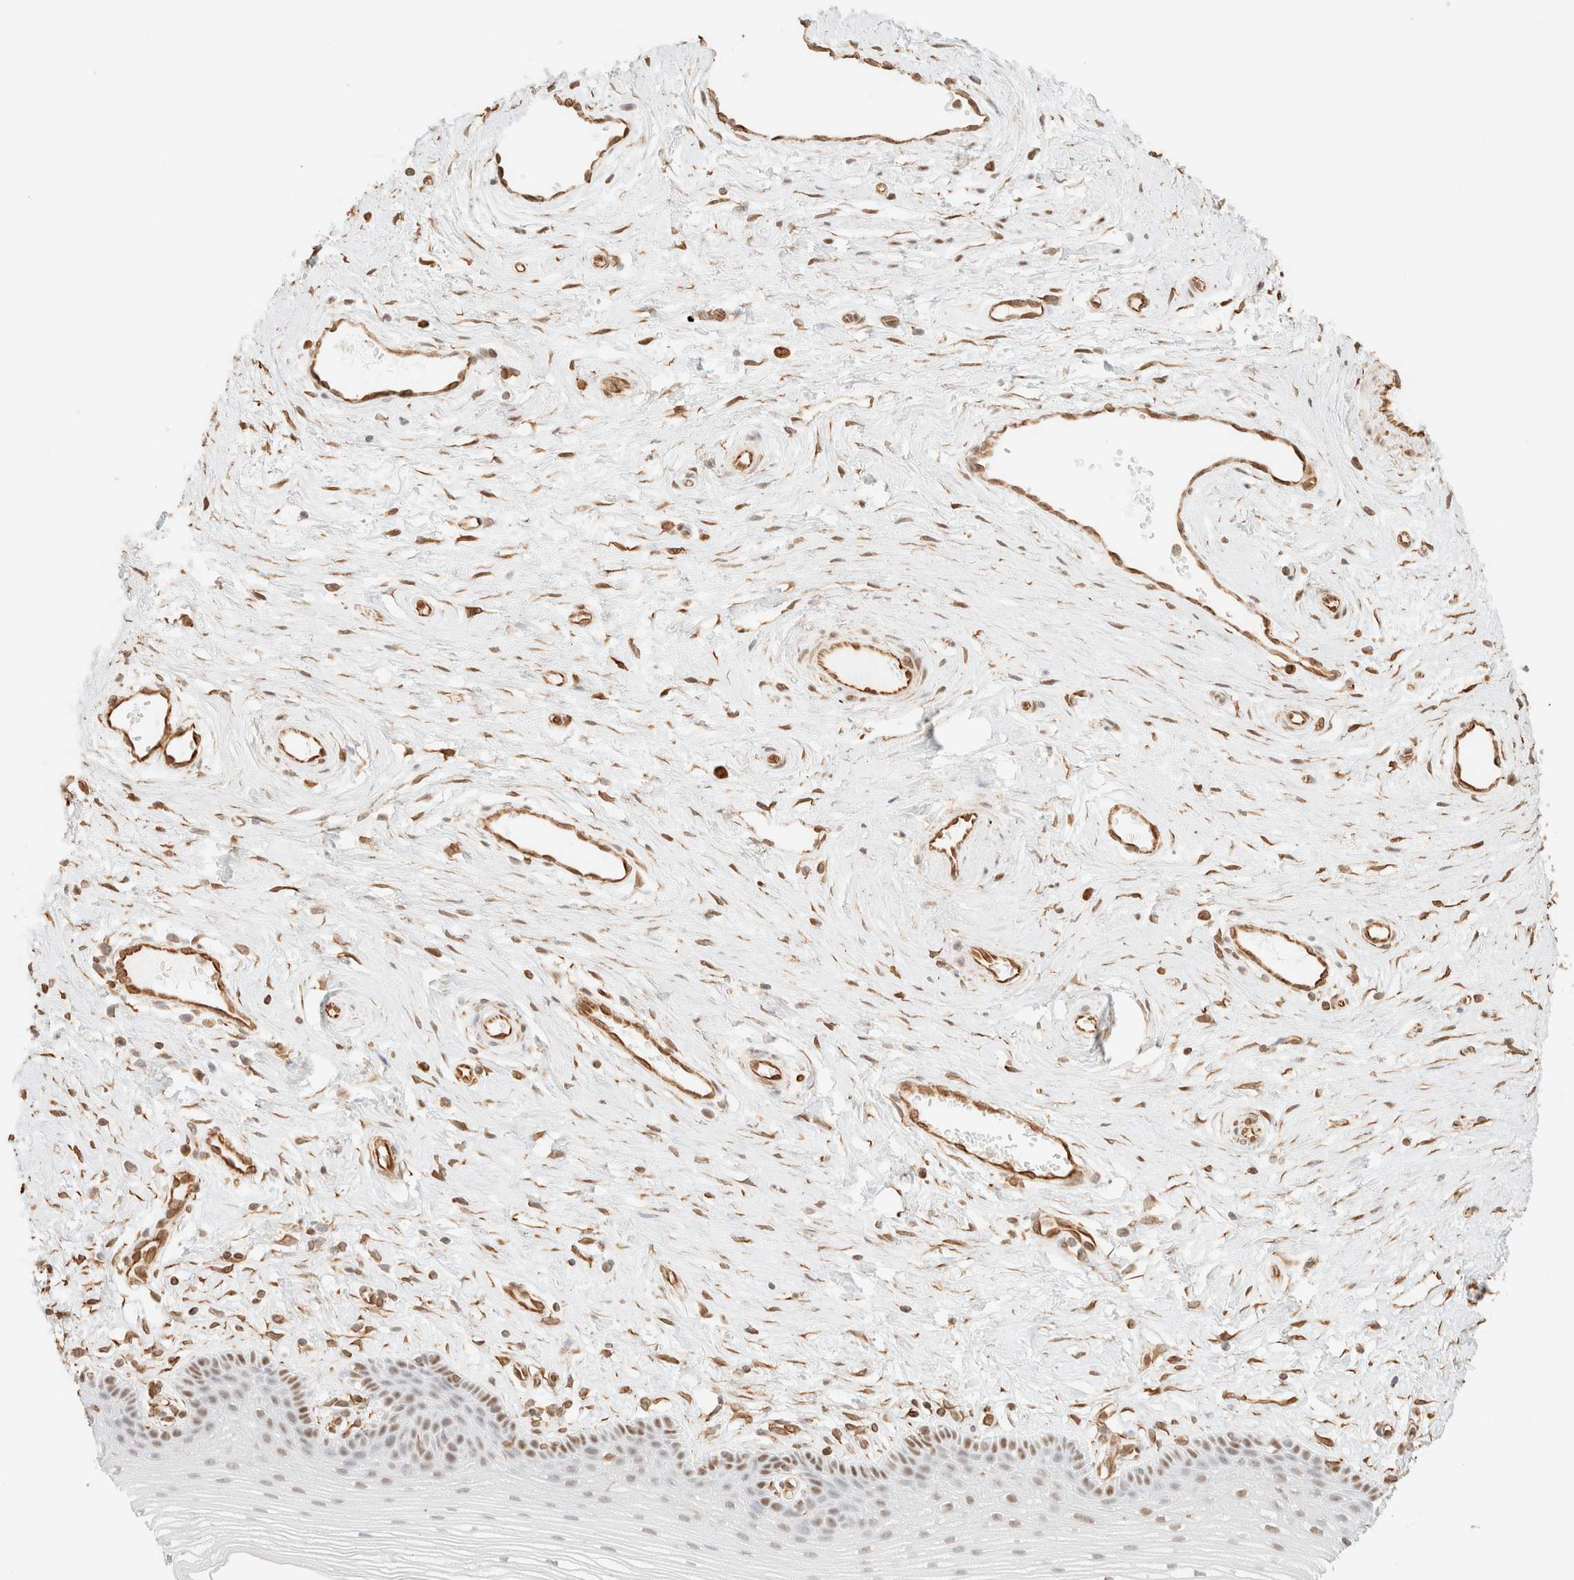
{"staining": {"intensity": "moderate", "quantity": "<25%", "location": "nuclear"}, "tissue": "vagina", "cell_type": "Squamous epithelial cells", "image_type": "normal", "snomed": [{"axis": "morphology", "description": "Normal tissue, NOS"}, {"axis": "topography", "description": "Vagina"}], "caption": "Benign vagina demonstrates moderate nuclear staining in about <25% of squamous epithelial cells, visualized by immunohistochemistry.", "gene": "ZSCAN18", "patient": {"sex": "female", "age": 46}}